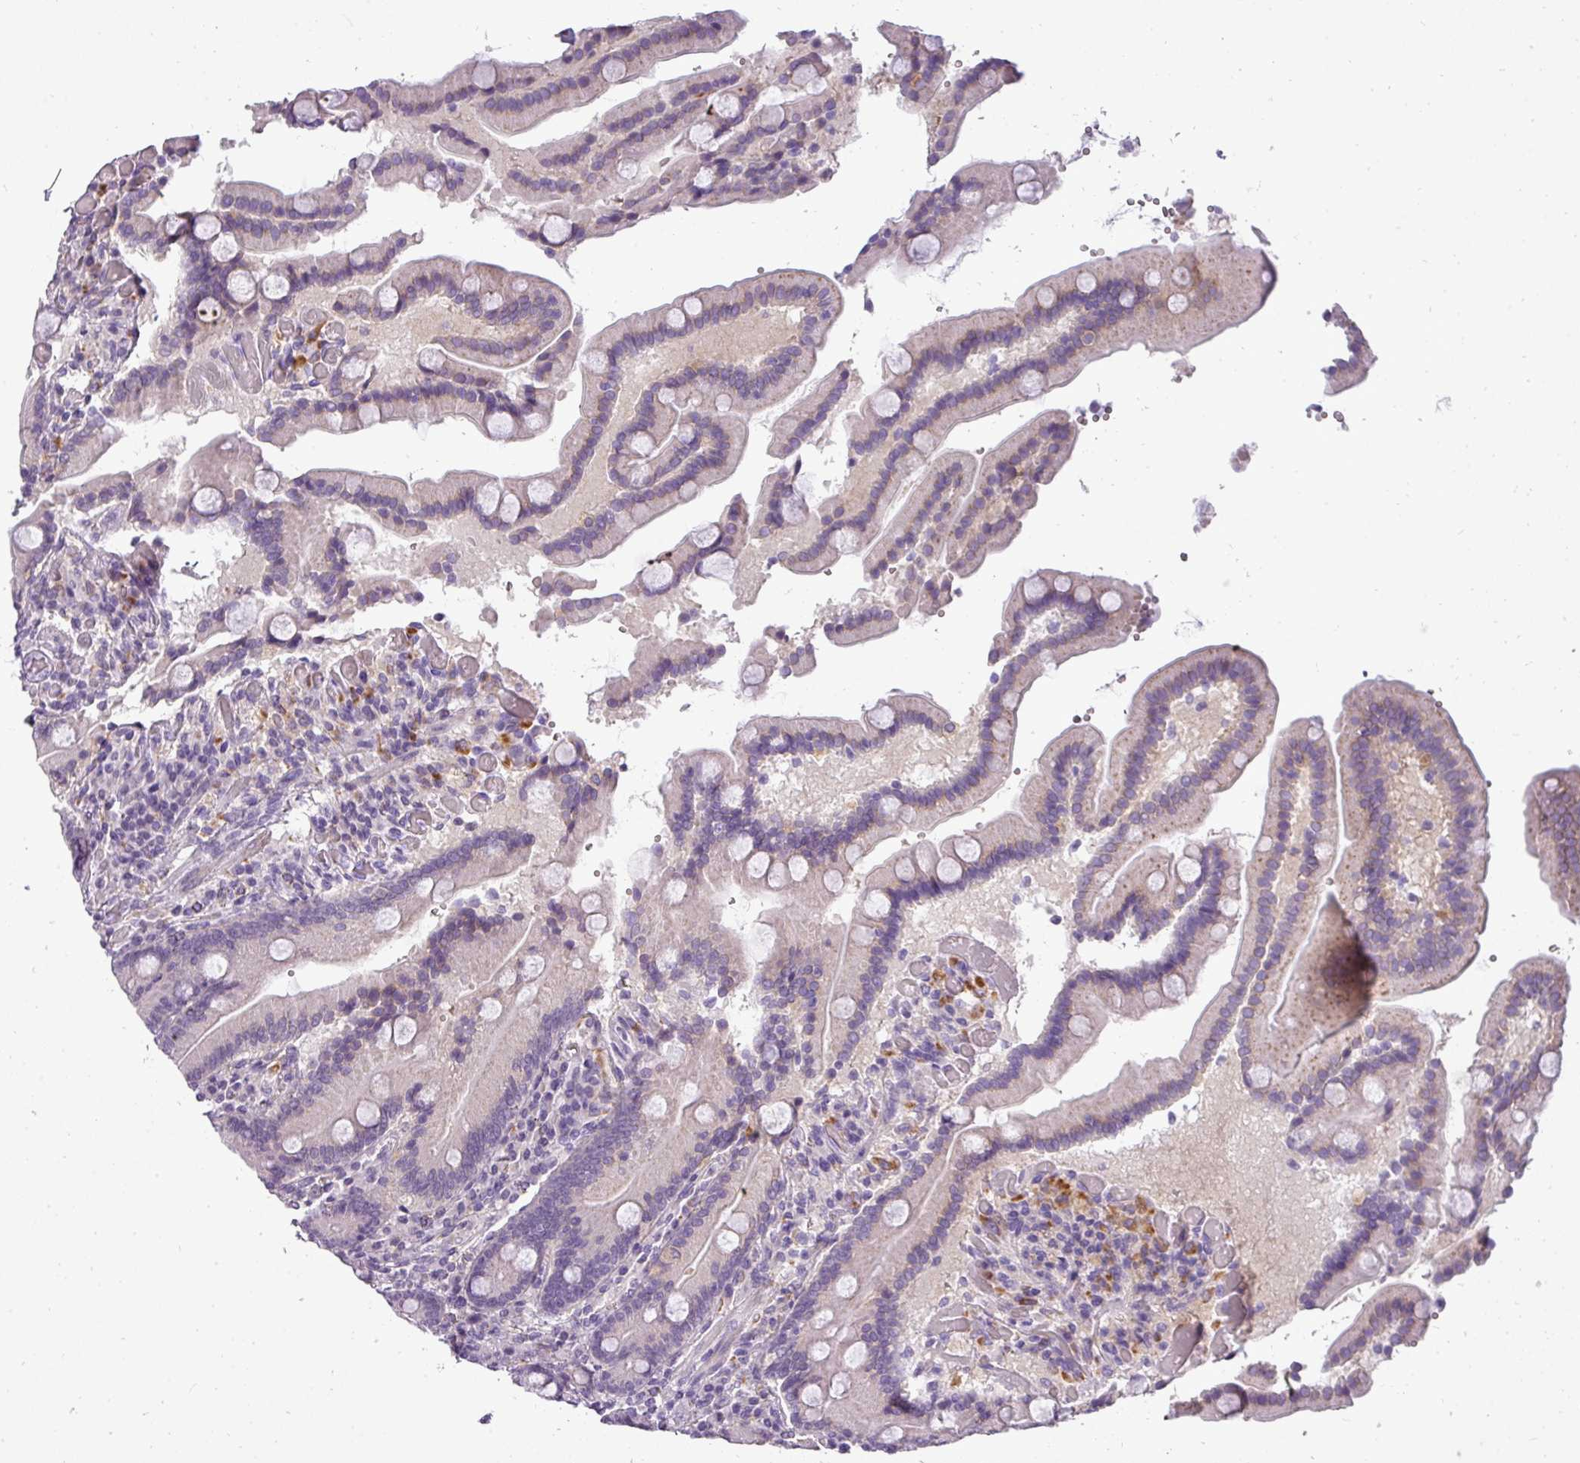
{"staining": {"intensity": "negative", "quantity": "none", "location": "none"}, "tissue": "duodenum", "cell_type": "Glandular cells", "image_type": "normal", "snomed": [{"axis": "morphology", "description": "Normal tissue, NOS"}, {"axis": "topography", "description": "Duodenum"}], "caption": "This is a image of immunohistochemistry staining of unremarkable duodenum, which shows no expression in glandular cells.", "gene": "ATP6V1D", "patient": {"sex": "female", "age": 62}}